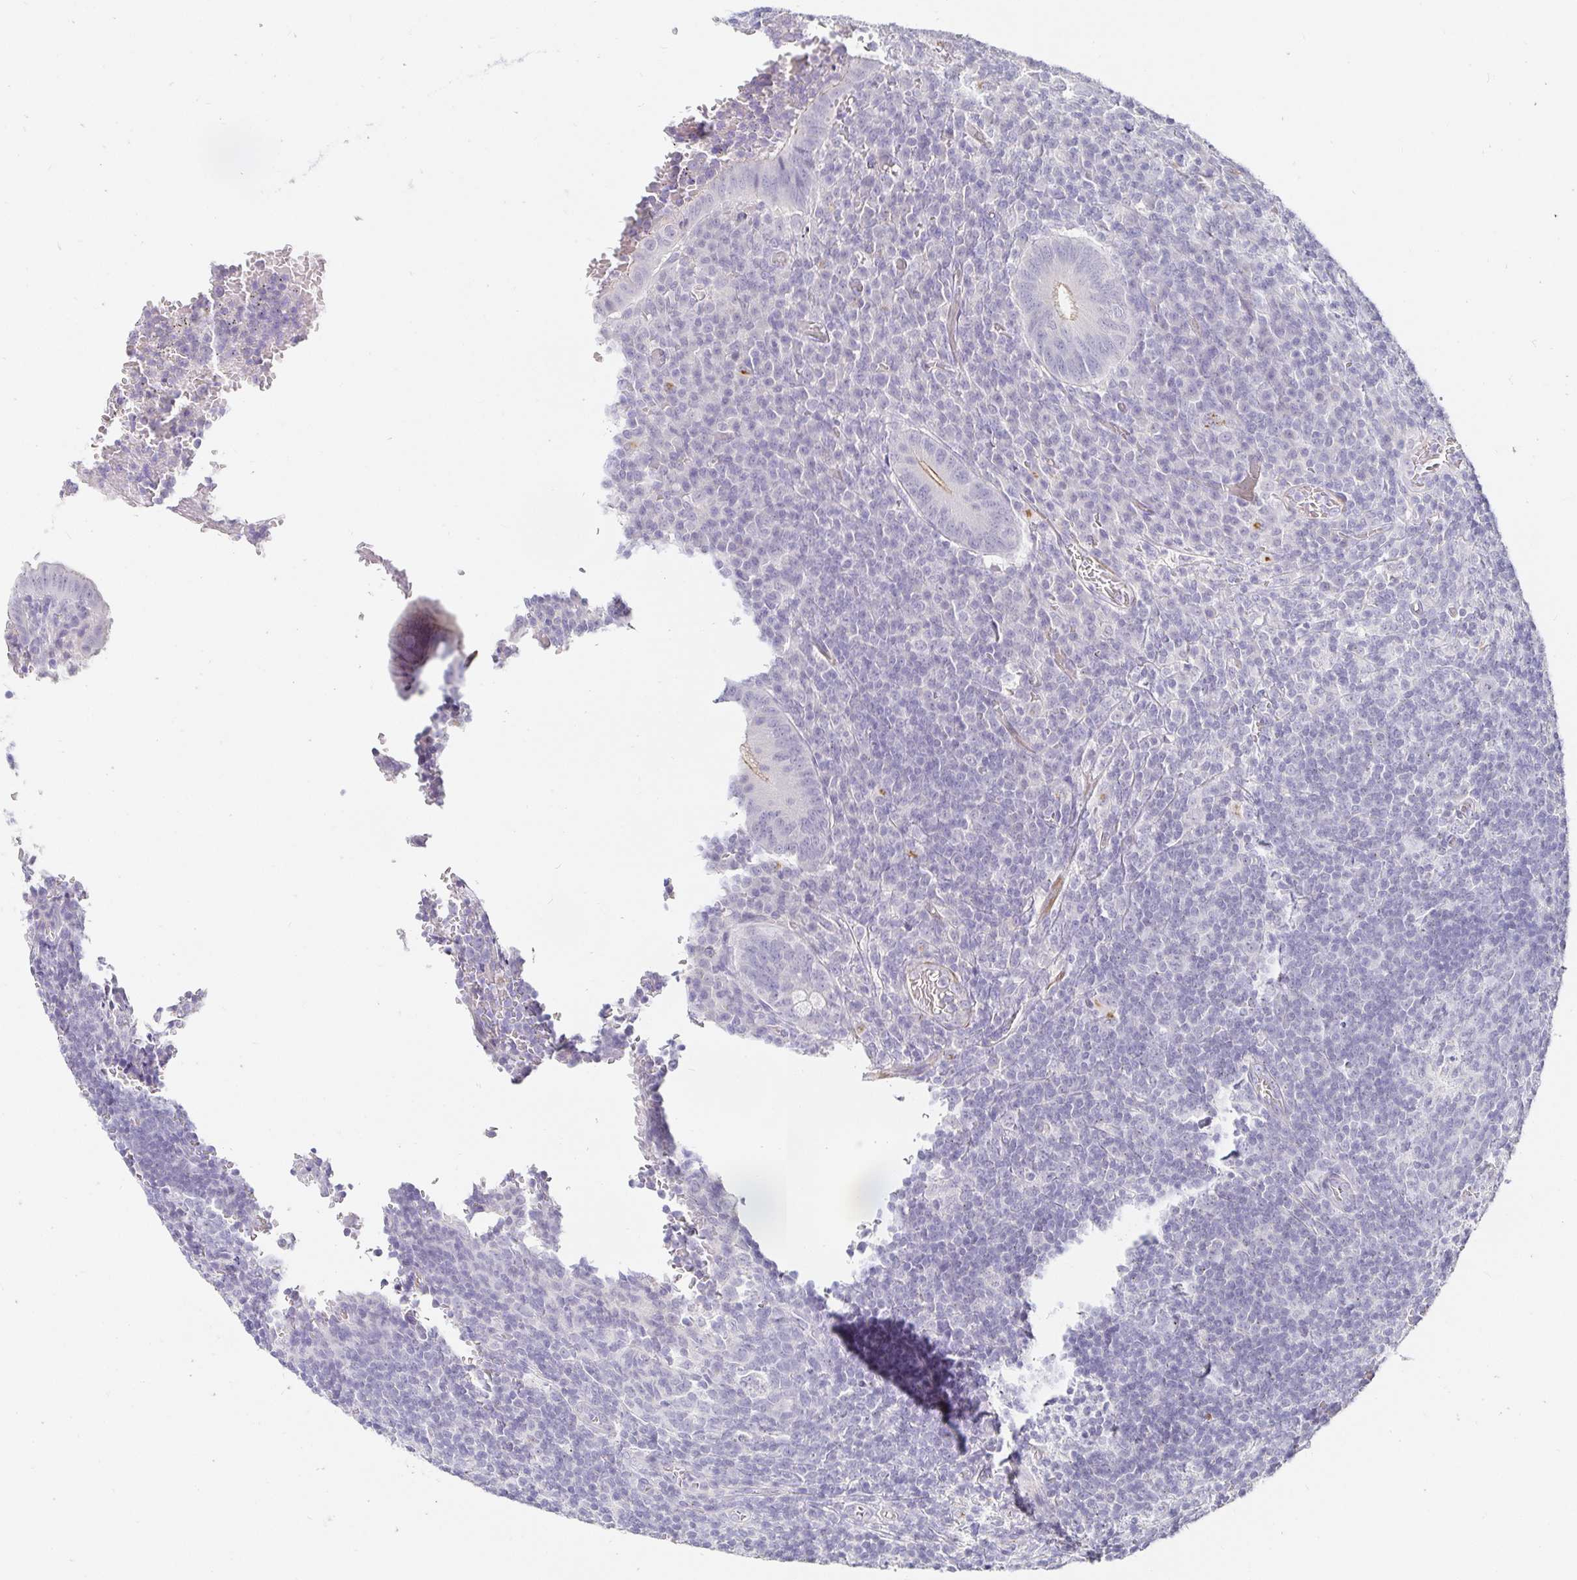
{"staining": {"intensity": "weak", "quantity": "<25%", "location": "cytoplasmic/membranous"}, "tissue": "appendix", "cell_type": "Glandular cells", "image_type": "normal", "snomed": [{"axis": "morphology", "description": "Normal tissue, NOS"}, {"axis": "topography", "description": "Appendix"}], "caption": "This is an immunohistochemistry (IHC) image of benign appendix. There is no positivity in glandular cells.", "gene": "PDX1", "patient": {"sex": "male", "age": 18}}